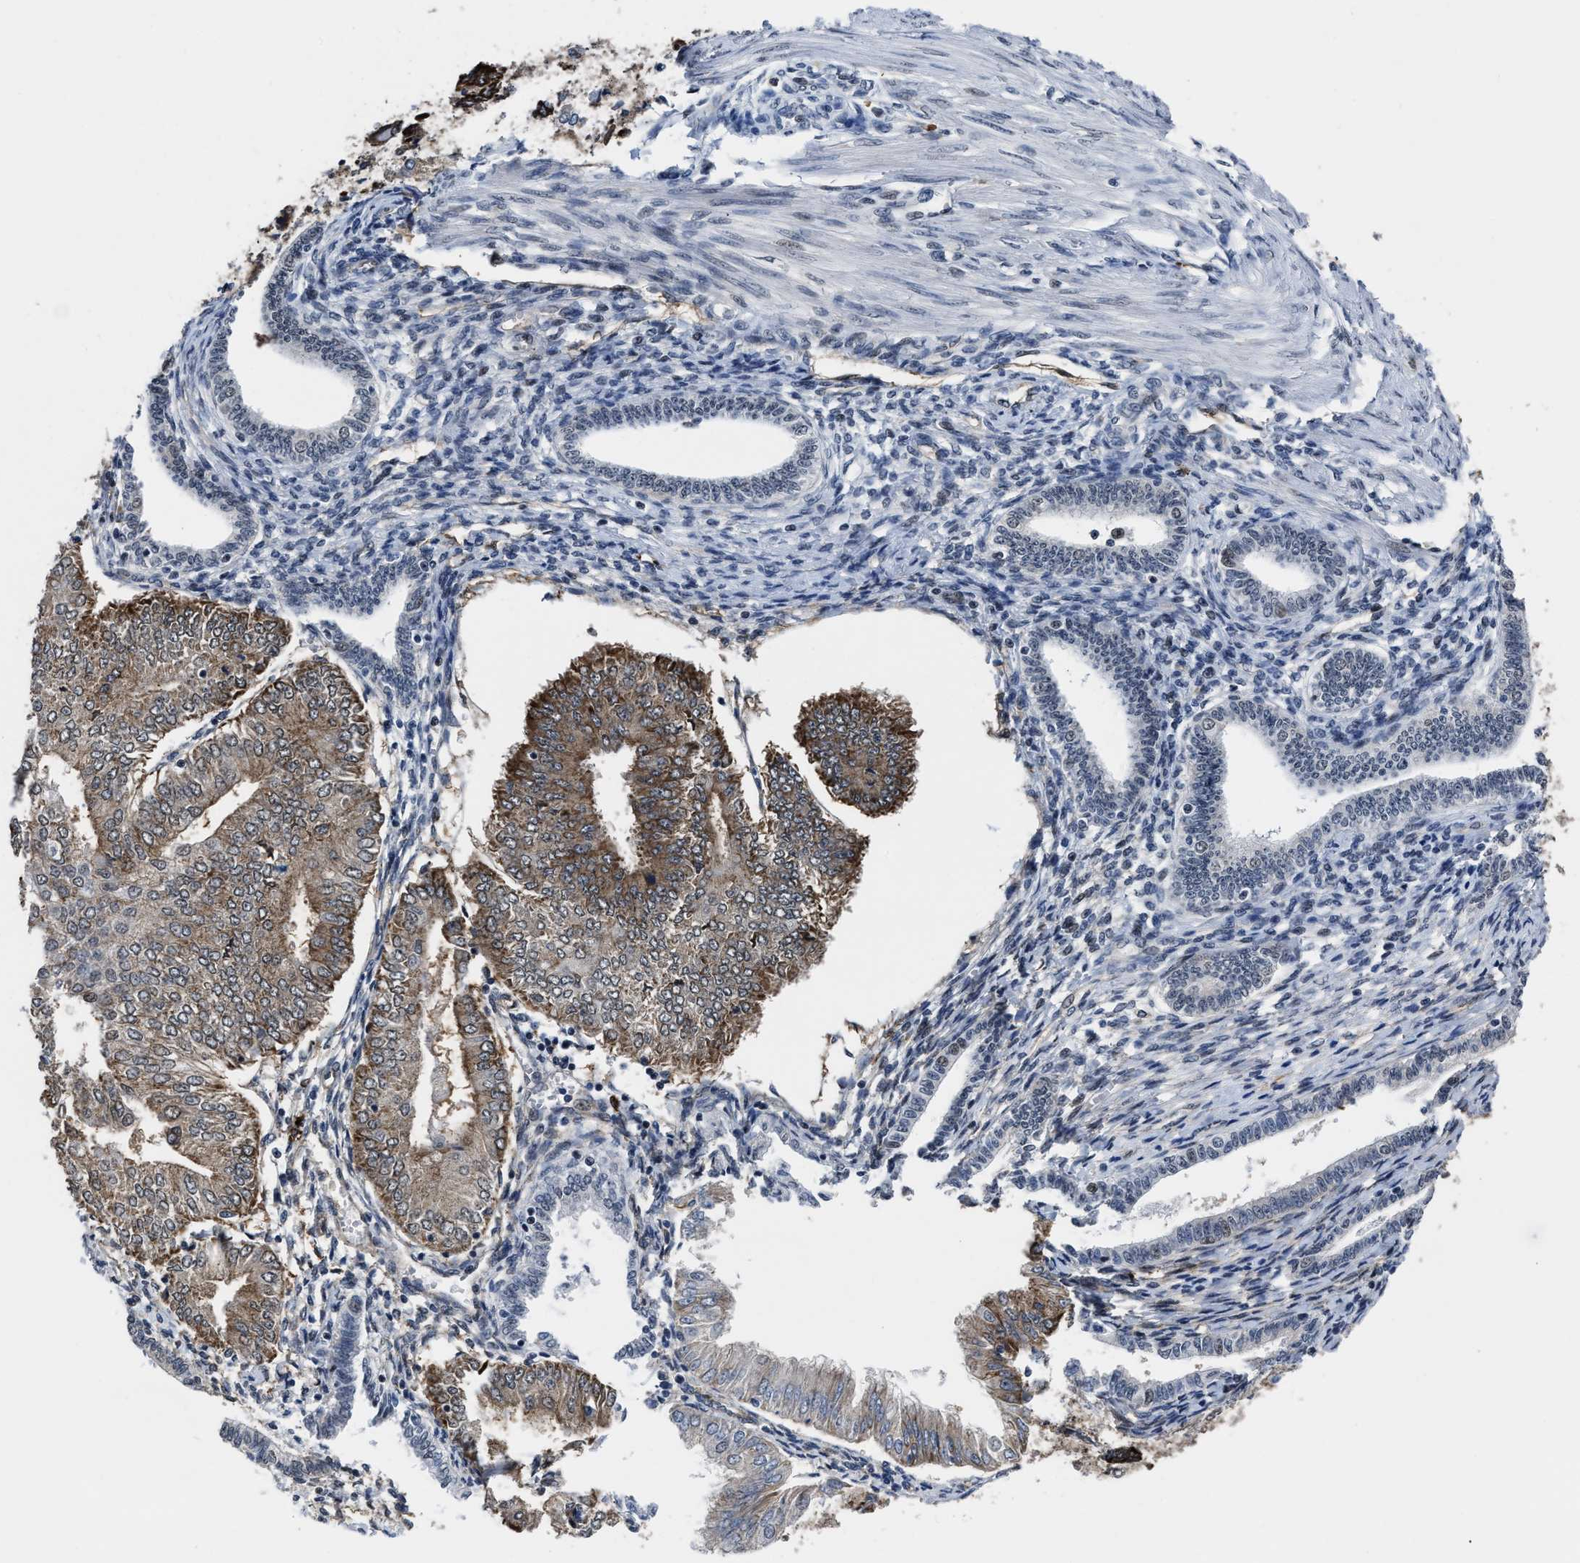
{"staining": {"intensity": "moderate", "quantity": ">75%", "location": "cytoplasmic/membranous"}, "tissue": "endometrial cancer", "cell_type": "Tumor cells", "image_type": "cancer", "snomed": [{"axis": "morphology", "description": "Adenocarcinoma, NOS"}, {"axis": "topography", "description": "Endometrium"}], "caption": "A brown stain labels moderate cytoplasmic/membranous staining of a protein in endometrial cancer tumor cells.", "gene": "MARCKSL1", "patient": {"sex": "female", "age": 53}}